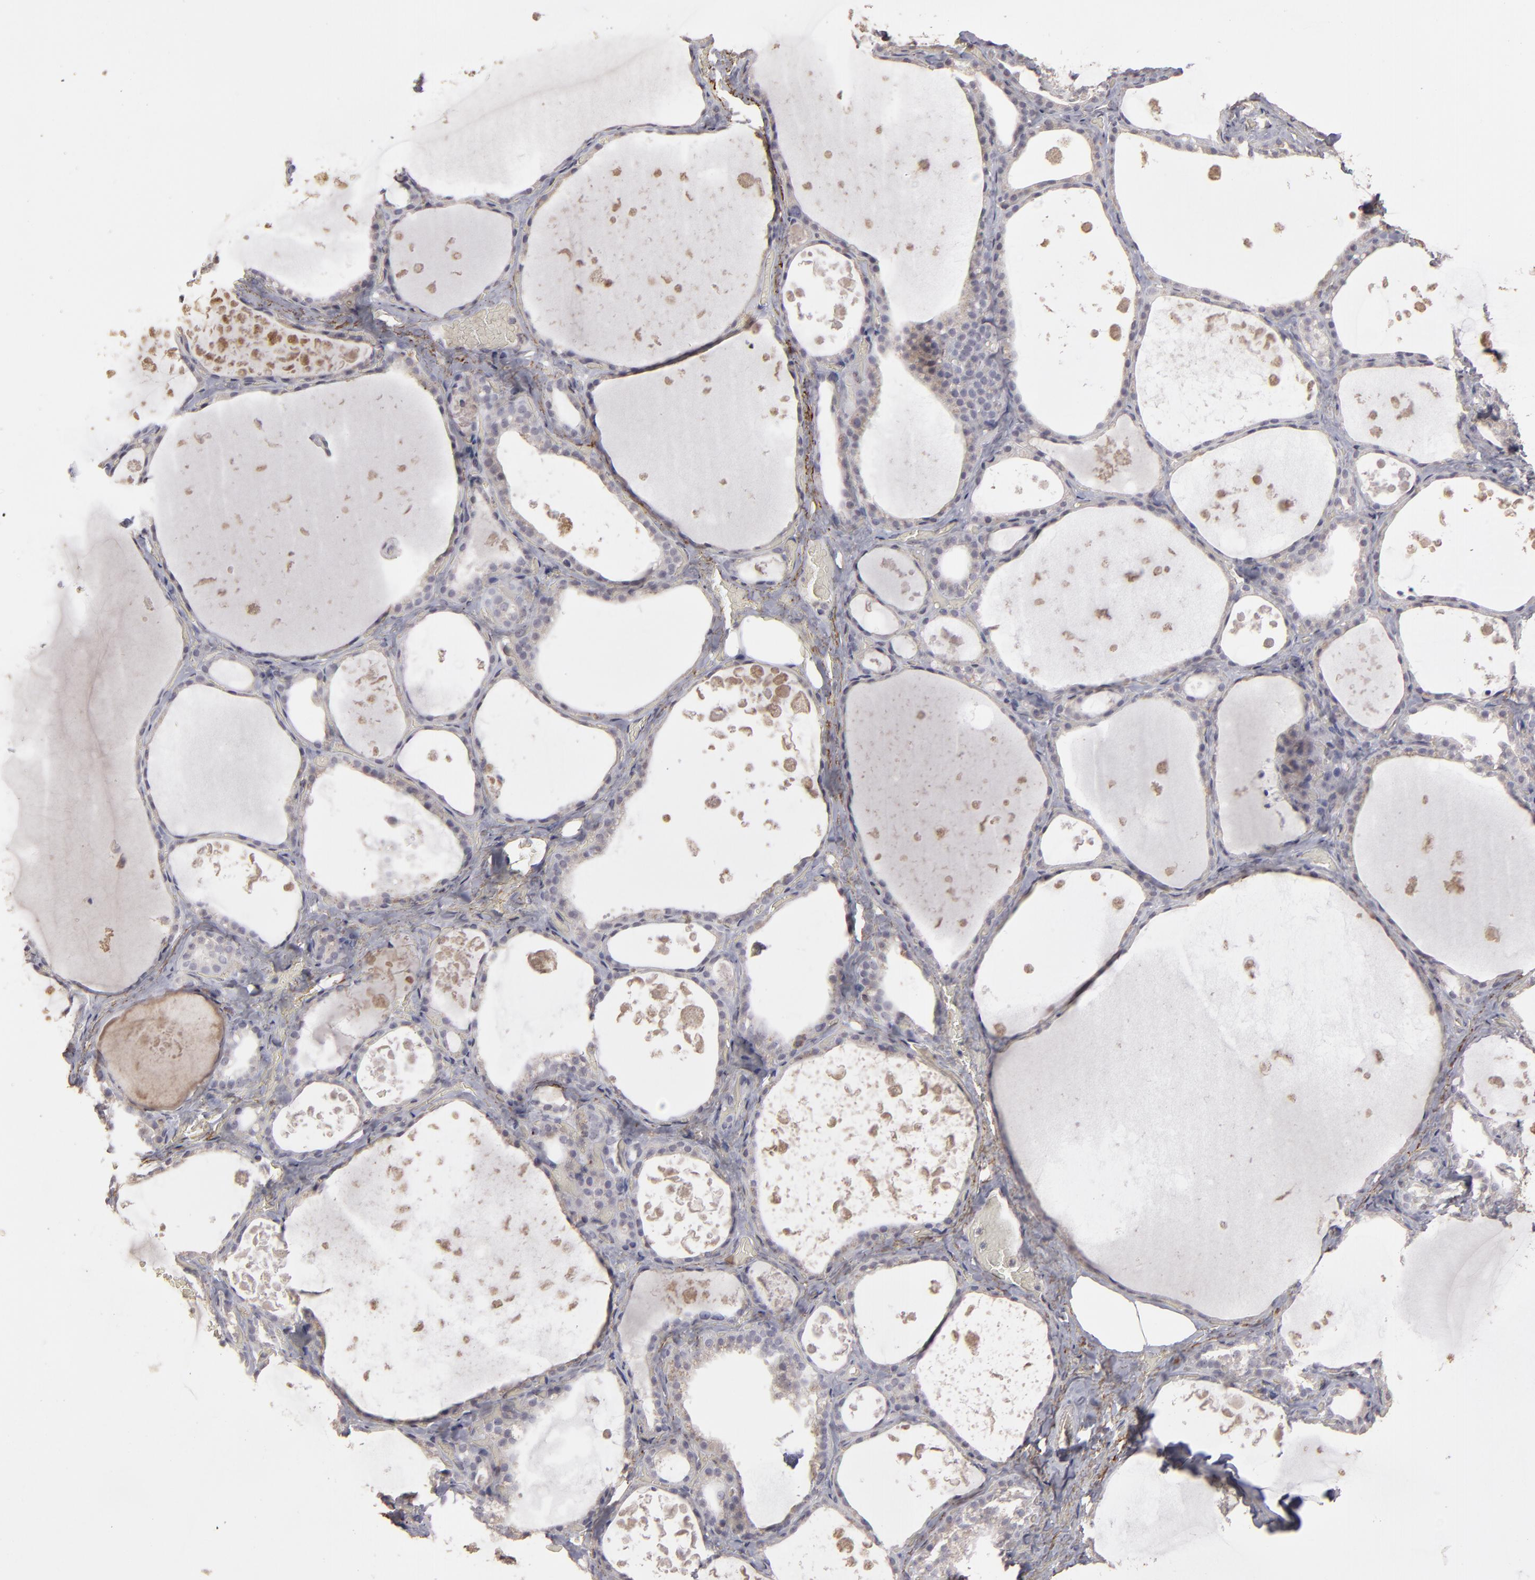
{"staining": {"intensity": "weak", "quantity": ">75%", "location": "cytoplasmic/membranous"}, "tissue": "thyroid gland", "cell_type": "Glandular cells", "image_type": "normal", "snomed": [{"axis": "morphology", "description": "Normal tissue, NOS"}, {"axis": "topography", "description": "Thyroid gland"}], "caption": "Approximately >75% of glandular cells in normal human thyroid gland show weak cytoplasmic/membranous protein expression as visualized by brown immunohistochemical staining.", "gene": "CD55", "patient": {"sex": "male", "age": 61}}